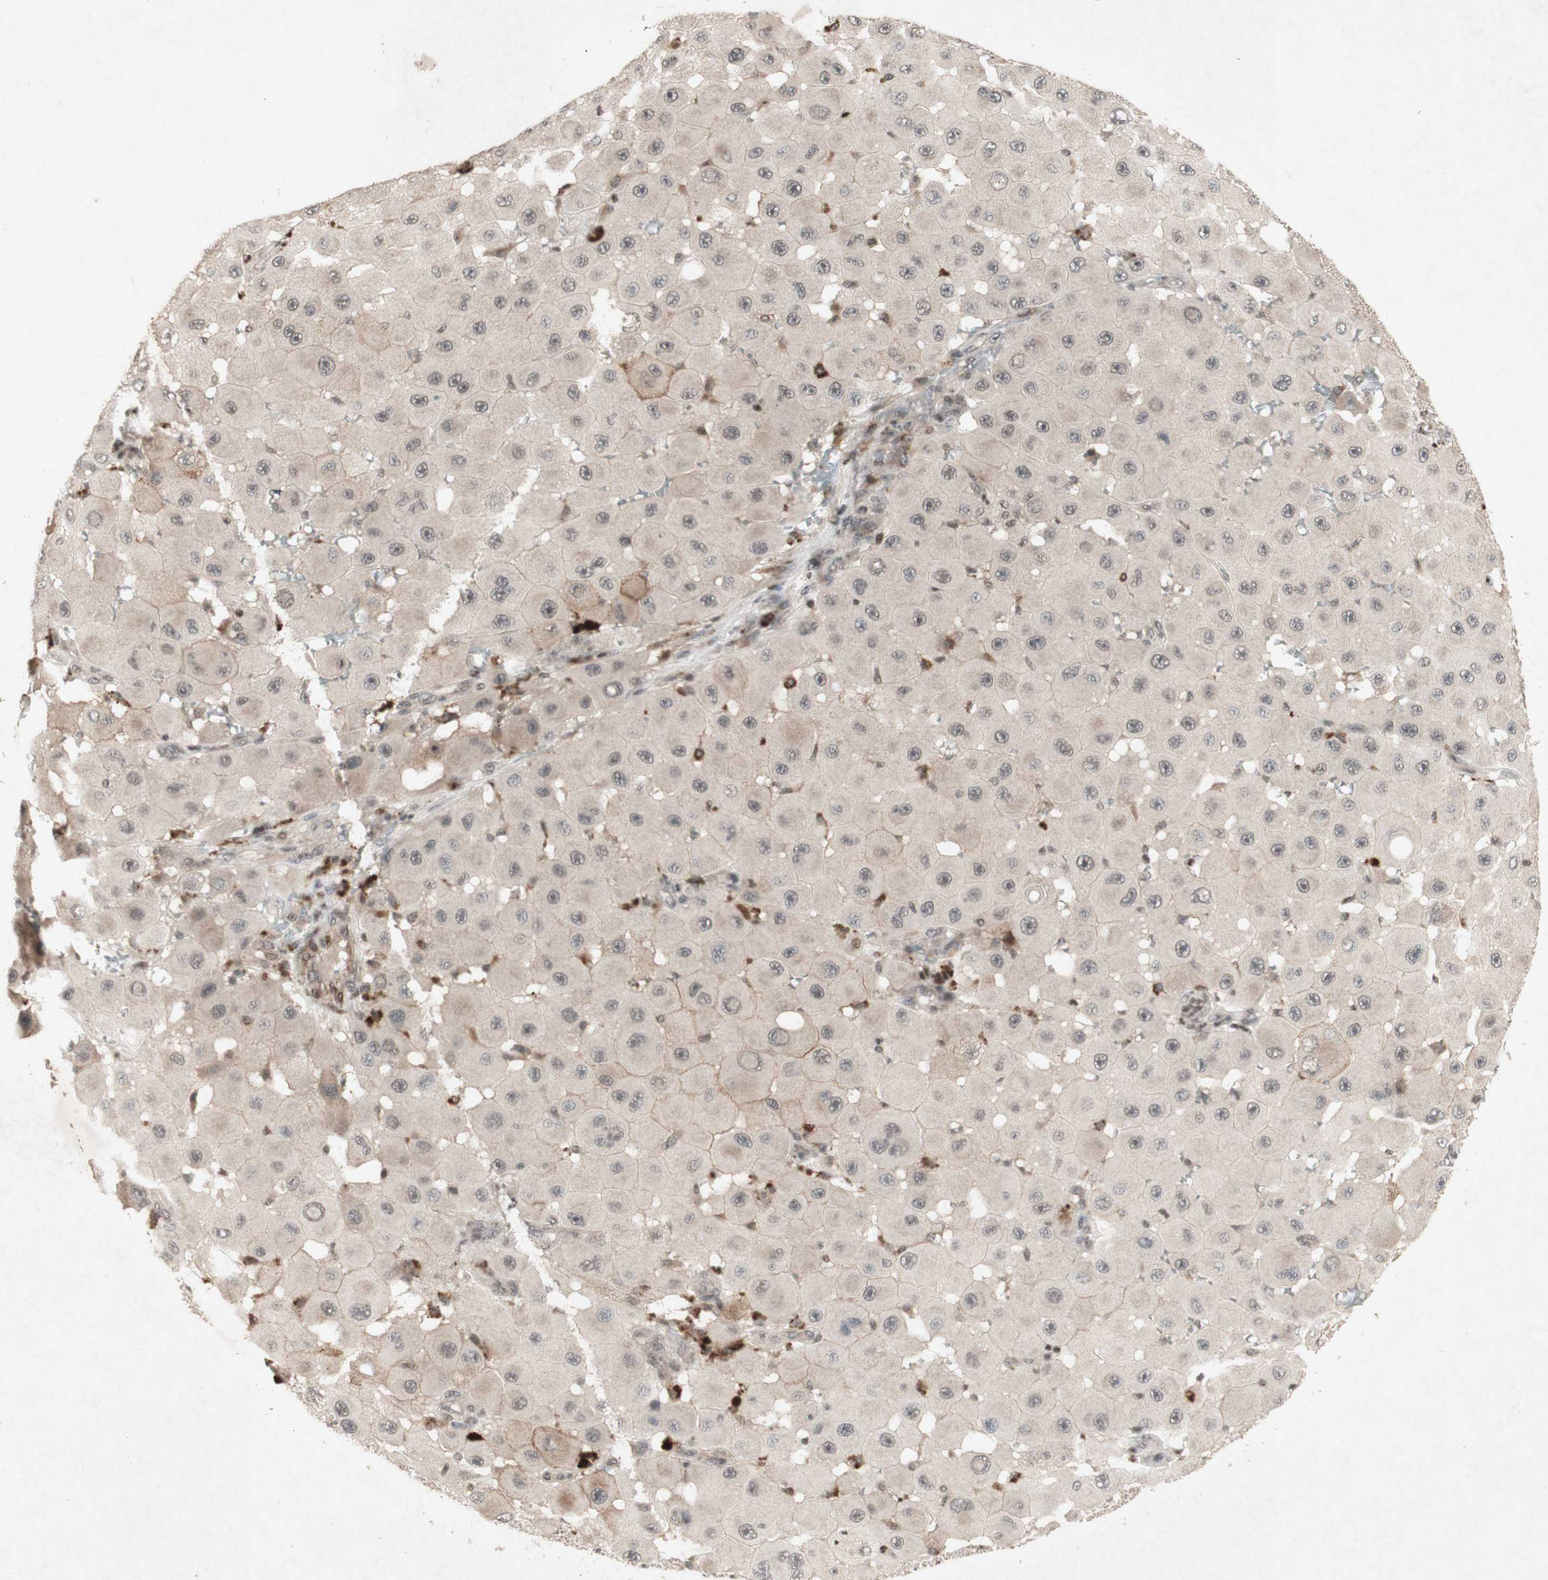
{"staining": {"intensity": "weak", "quantity": ">75%", "location": "cytoplasmic/membranous"}, "tissue": "melanoma", "cell_type": "Tumor cells", "image_type": "cancer", "snomed": [{"axis": "morphology", "description": "Malignant melanoma, NOS"}, {"axis": "topography", "description": "Skin"}], "caption": "DAB immunohistochemical staining of human melanoma demonstrates weak cytoplasmic/membranous protein staining in approximately >75% of tumor cells.", "gene": "PLXNA1", "patient": {"sex": "female", "age": 81}}